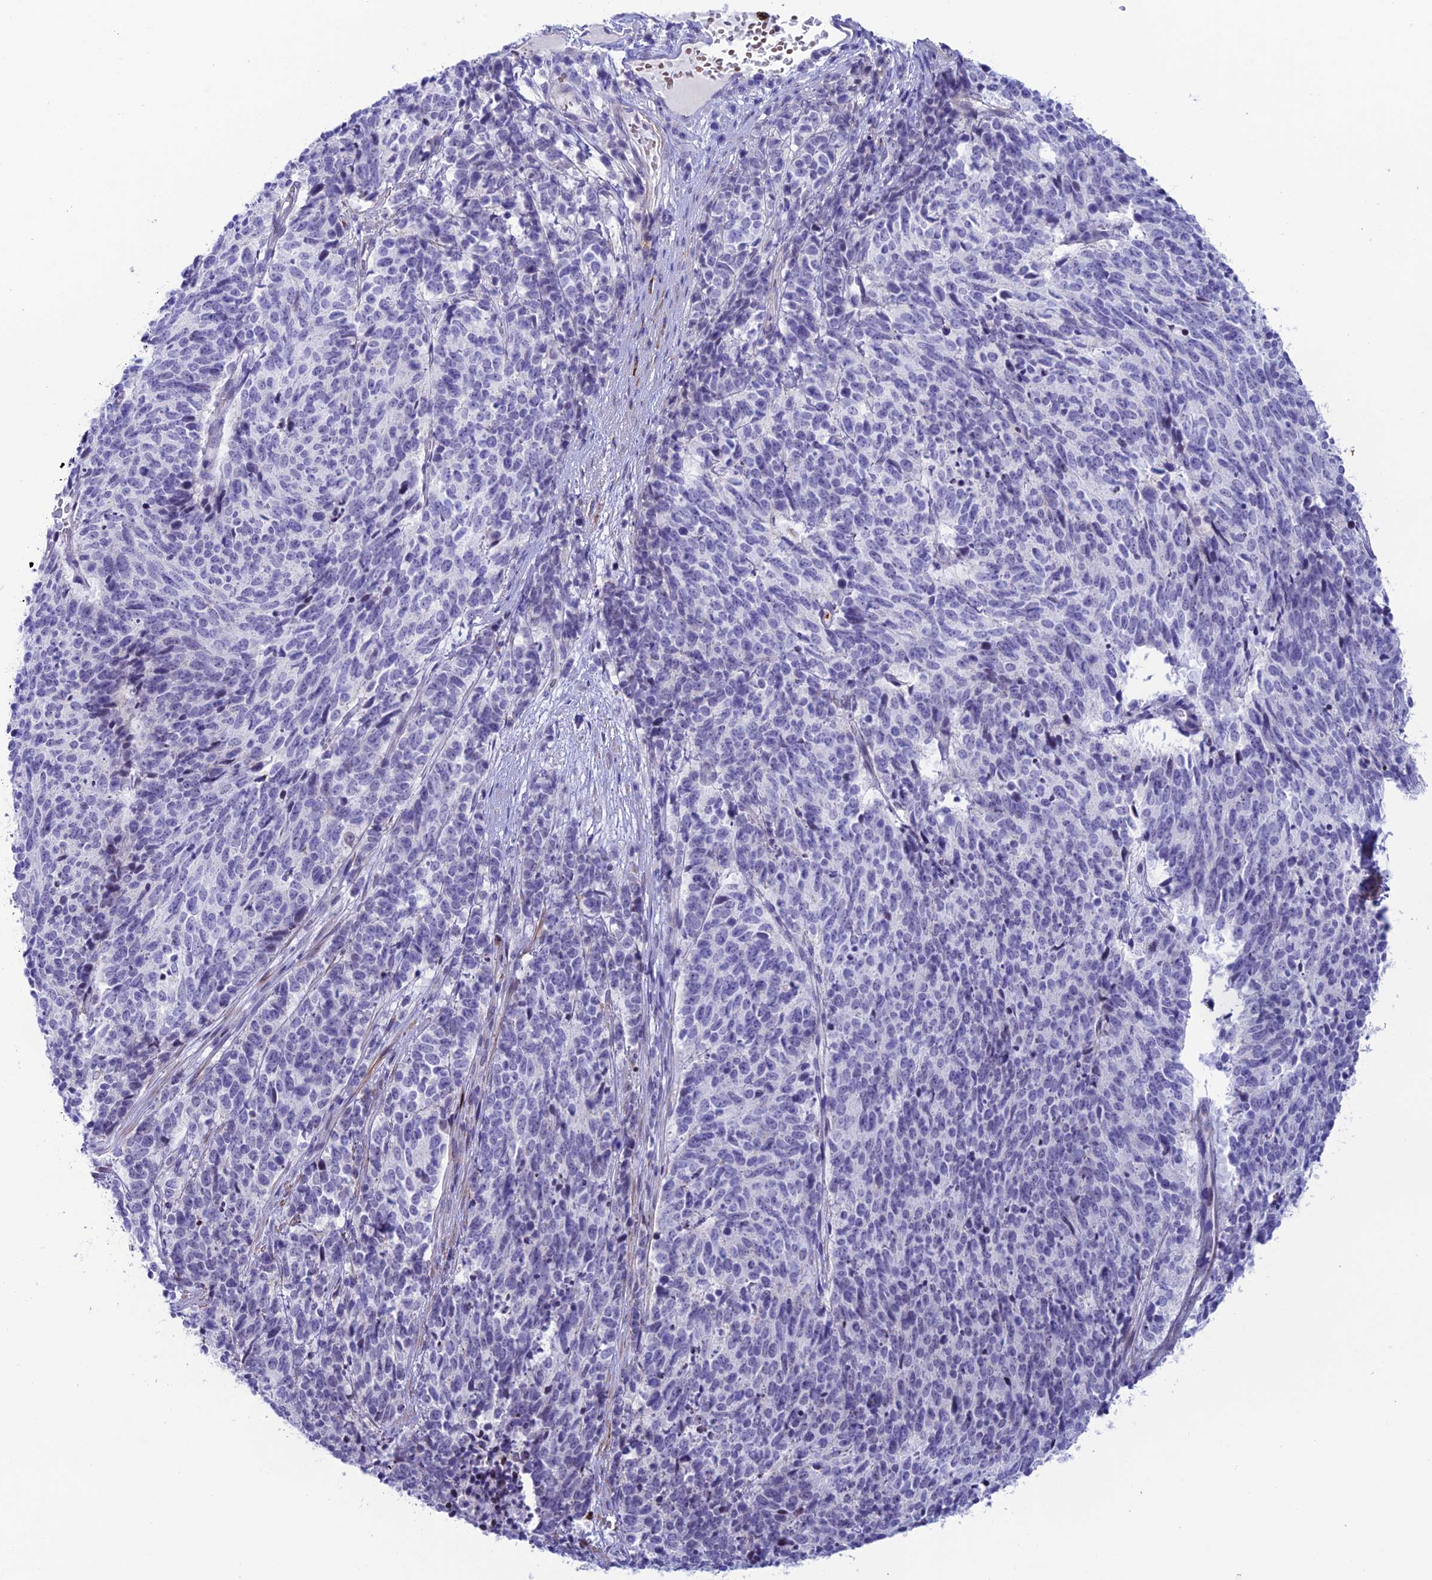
{"staining": {"intensity": "negative", "quantity": "none", "location": "none"}, "tissue": "cervical cancer", "cell_type": "Tumor cells", "image_type": "cancer", "snomed": [{"axis": "morphology", "description": "Squamous cell carcinoma, NOS"}, {"axis": "topography", "description": "Cervix"}], "caption": "There is no significant expression in tumor cells of squamous cell carcinoma (cervical).", "gene": "COL6A6", "patient": {"sex": "female", "age": 29}}